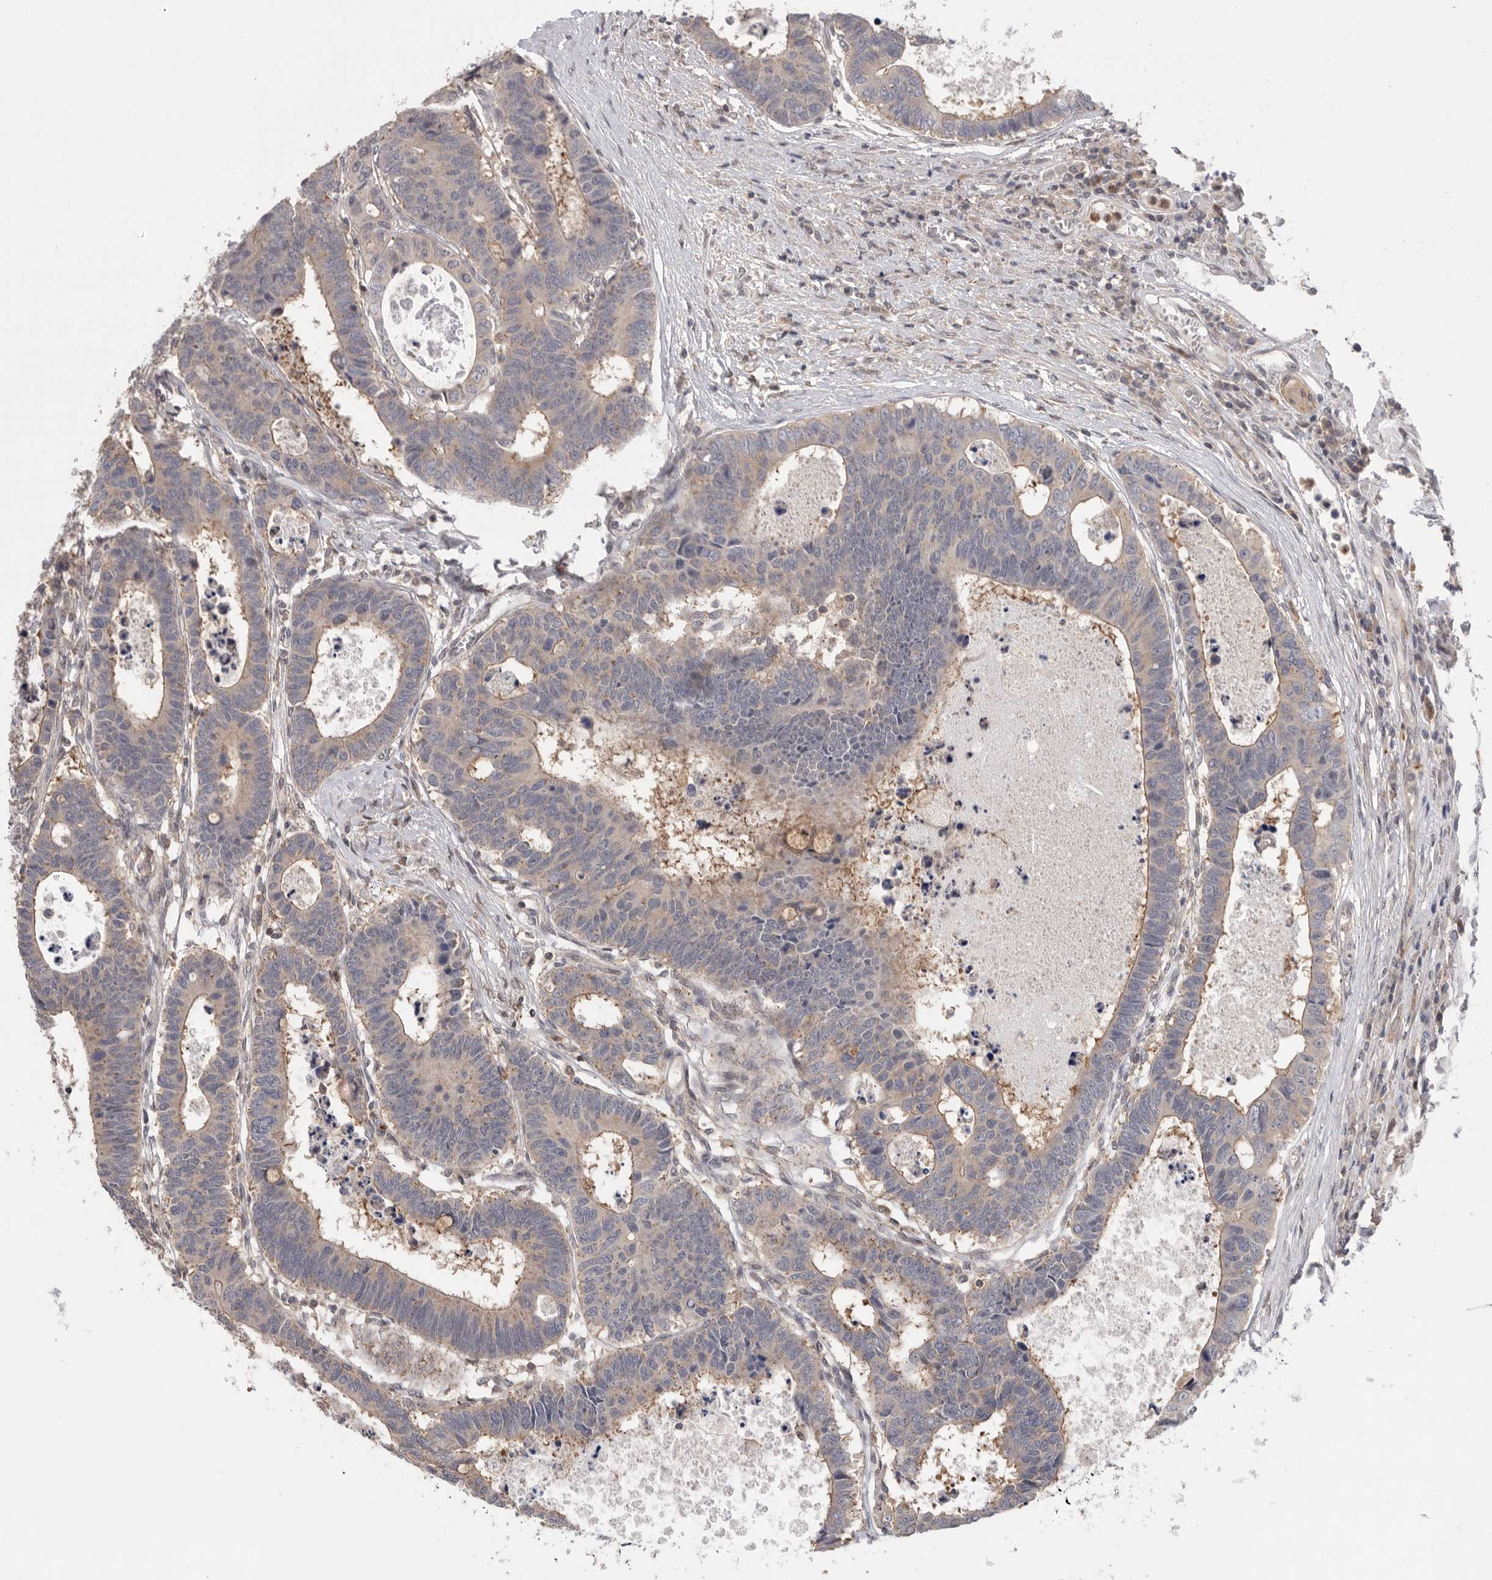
{"staining": {"intensity": "weak", "quantity": "25%-75%", "location": "cytoplasmic/membranous"}, "tissue": "colorectal cancer", "cell_type": "Tumor cells", "image_type": "cancer", "snomed": [{"axis": "morphology", "description": "Adenocarcinoma, NOS"}, {"axis": "topography", "description": "Rectum"}], "caption": "Brown immunohistochemical staining in human adenocarcinoma (colorectal) demonstrates weak cytoplasmic/membranous staining in about 25%-75% of tumor cells. The staining was performed using DAB (3,3'-diaminobenzidine), with brown indicating positive protein expression. Nuclei are stained blue with hematoxylin.", "gene": "KLK5", "patient": {"sex": "male", "age": 84}}